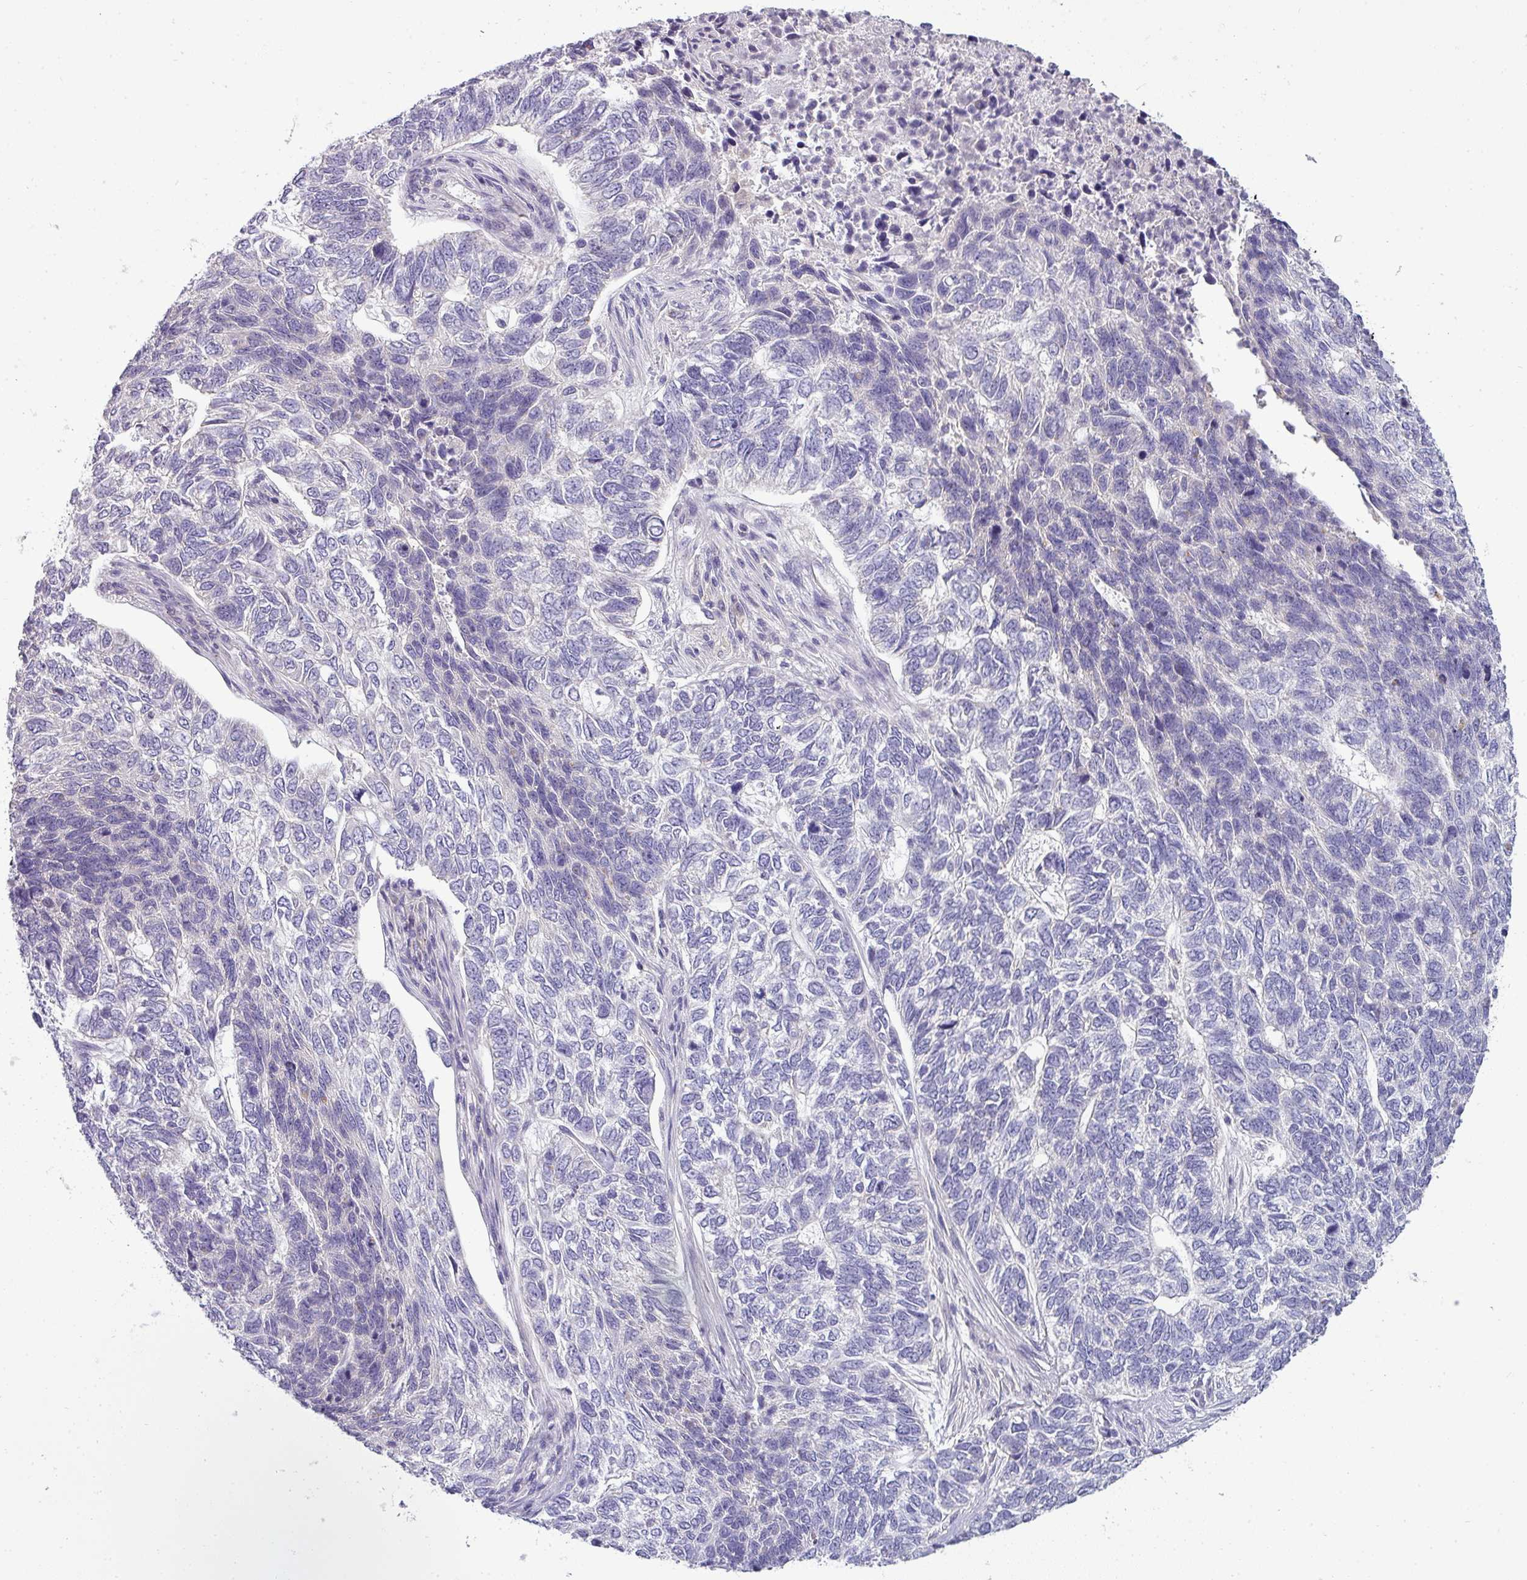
{"staining": {"intensity": "negative", "quantity": "none", "location": "none"}, "tissue": "skin cancer", "cell_type": "Tumor cells", "image_type": "cancer", "snomed": [{"axis": "morphology", "description": "Basal cell carcinoma"}, {"axis": "topography", "description": "Skin"}], "caption": "IHC histopathology image of human skin cancer stained for a protein (brown), which shows no staining in tumor cells. The staining is performed using DAB (3,3'-diaminobenzidine) brown chromogen with nuclei counter-stained in using hematoxylin.", "gene": "ASXL3", "patient": {"sex": "female", "age": 65}}